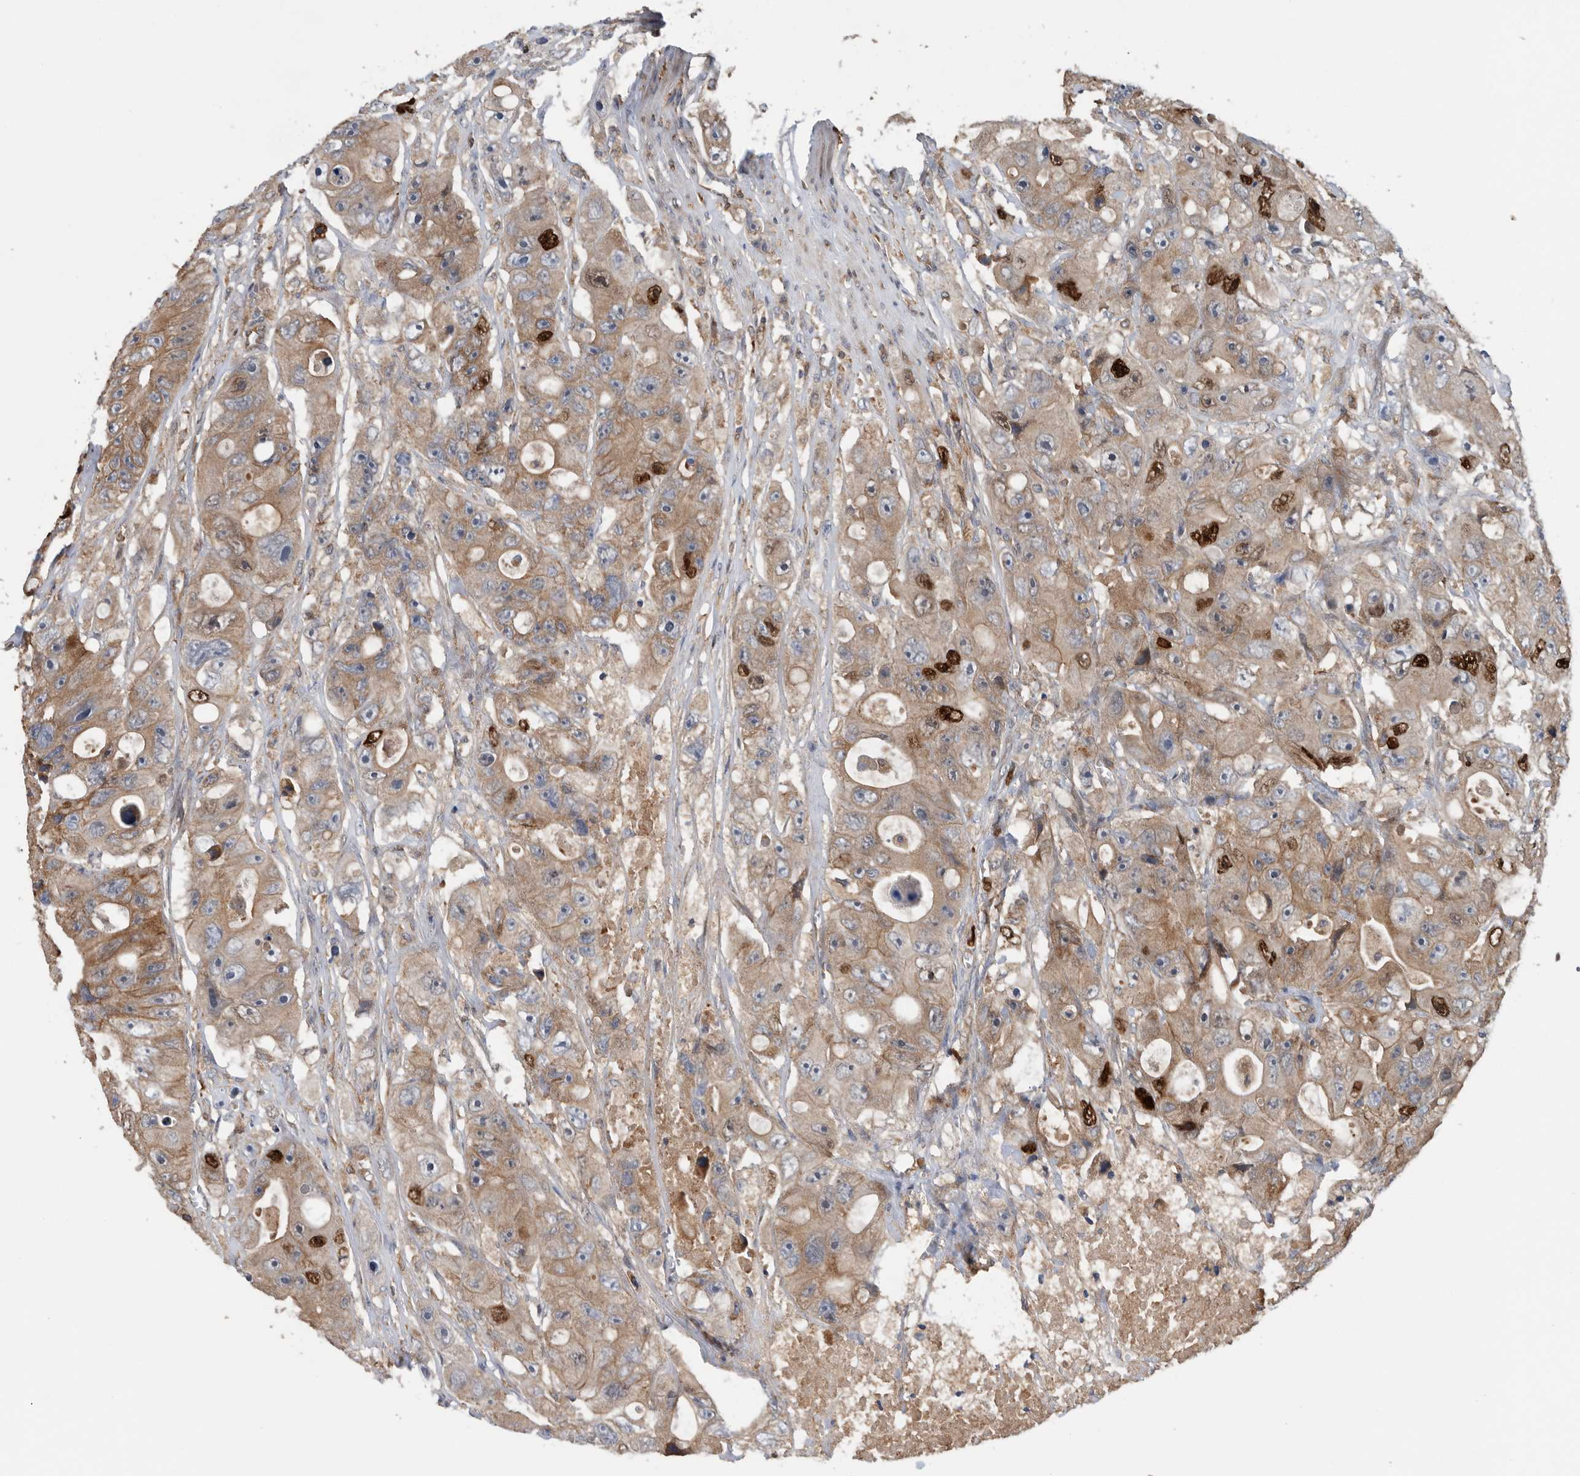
{"staining": {"intensity": "moderate", "quantity": ">75%", "location": "cytoplasmic/membranous,nuclear"}, "tissue": "colorectal cancer", "cell_type": "Tumor cells", "image_type": "cancer", "snomed": [{"axis": "morphology", "description": "Adenocarcinoma, NOS"}, {"axis": "topography", "description": "Colon"}], "caption": "Human colorectal cancer stained for a protein (brown) reveals moderate cytoplasmic/membranous and nuclear positive expression in approximately >75% of tumor cells.", "gene": "ATAD2", "patient": {"sex": "female", "age": 46}}